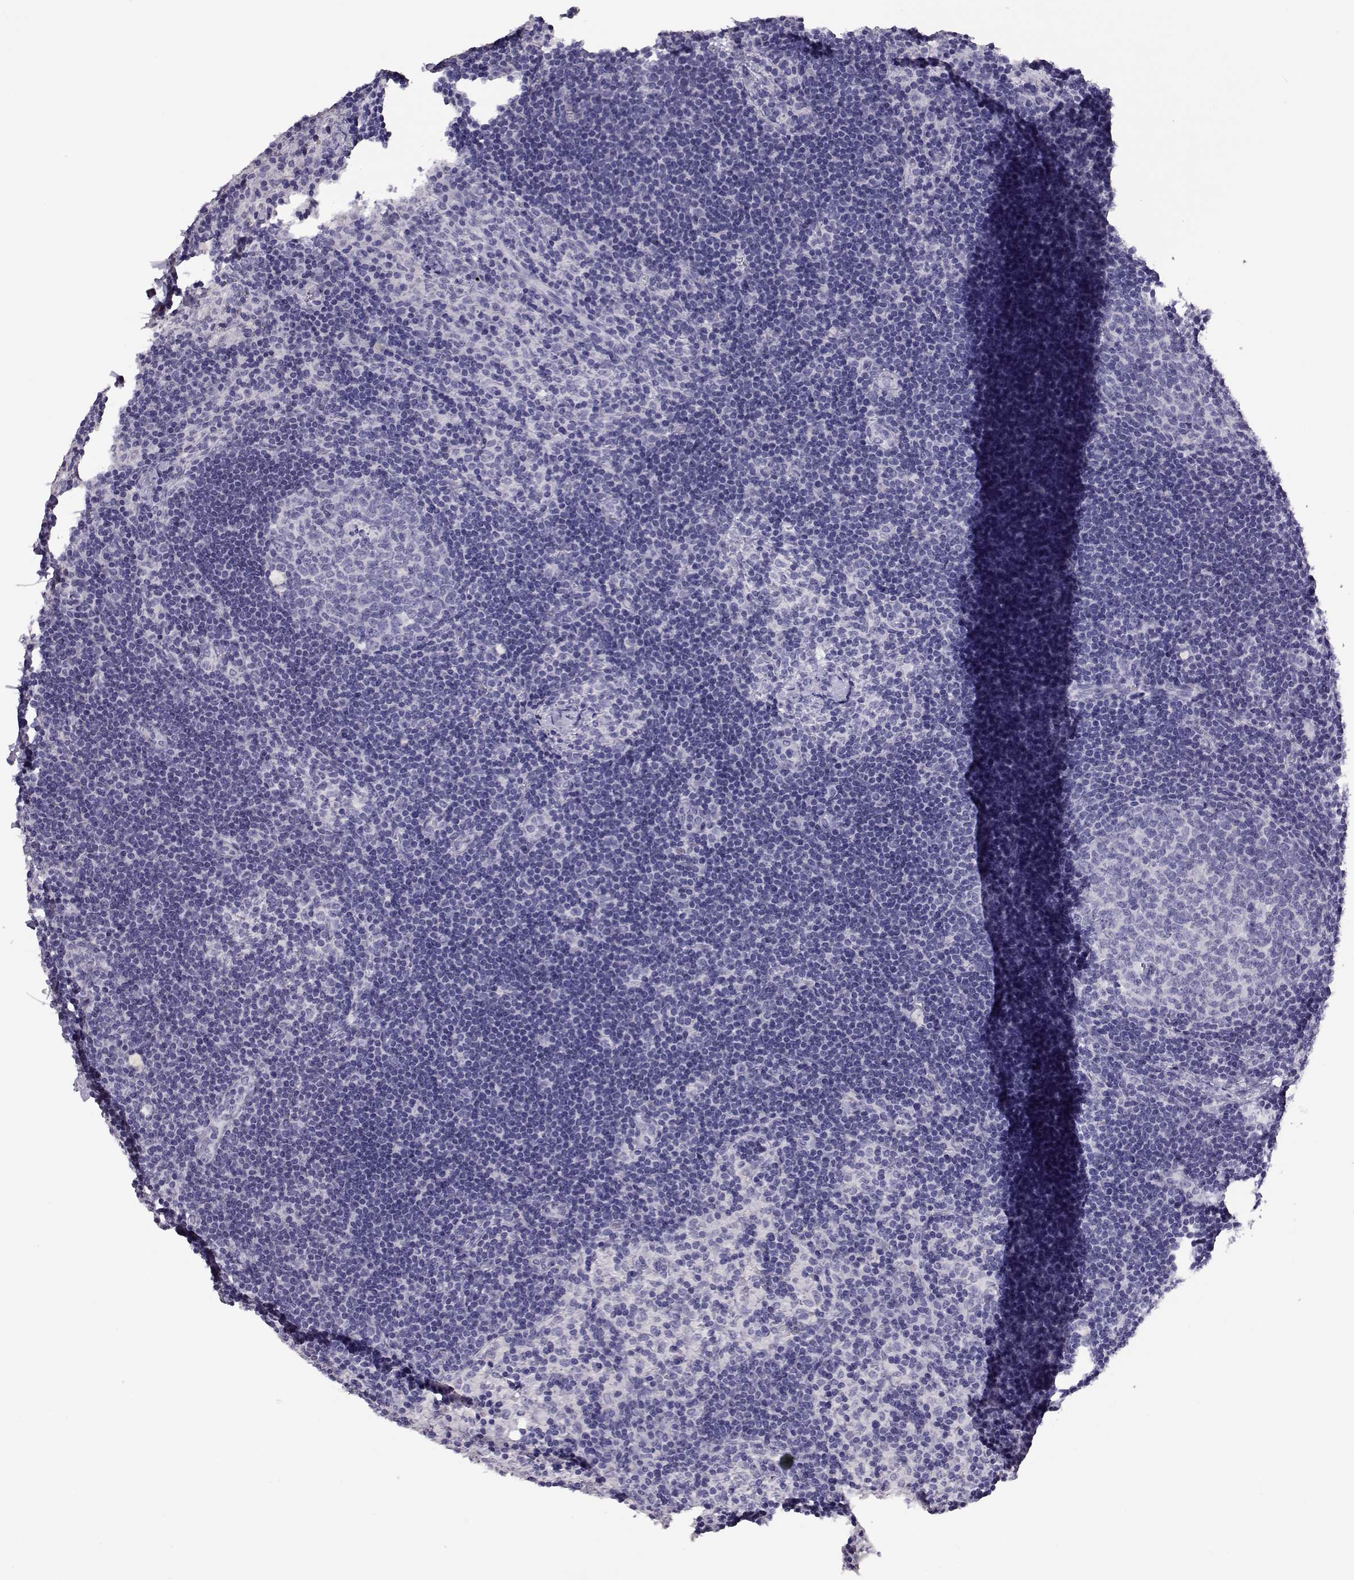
{"staining": {"intensity": "negative", "quantity": "none", "location": "none"}, "tissue": "lymph node", "cell_type": "Germinal center cells", "image_type": "normal", "snomed": [{"axis": "morphology", "description": "Normal tissue, NOS"}, {"axis": "topography", "description": "Lymph node"}], "caption": "IHC photomicrograph of unremarkable lymph node stained for a protein (brown), which demonstrates no staining in germinal center cells. (Immunohistochemistry, brightfield microscopy, high magnification).", "gene": "PMCH", "patient": {"sex": "female", "age": 52}}